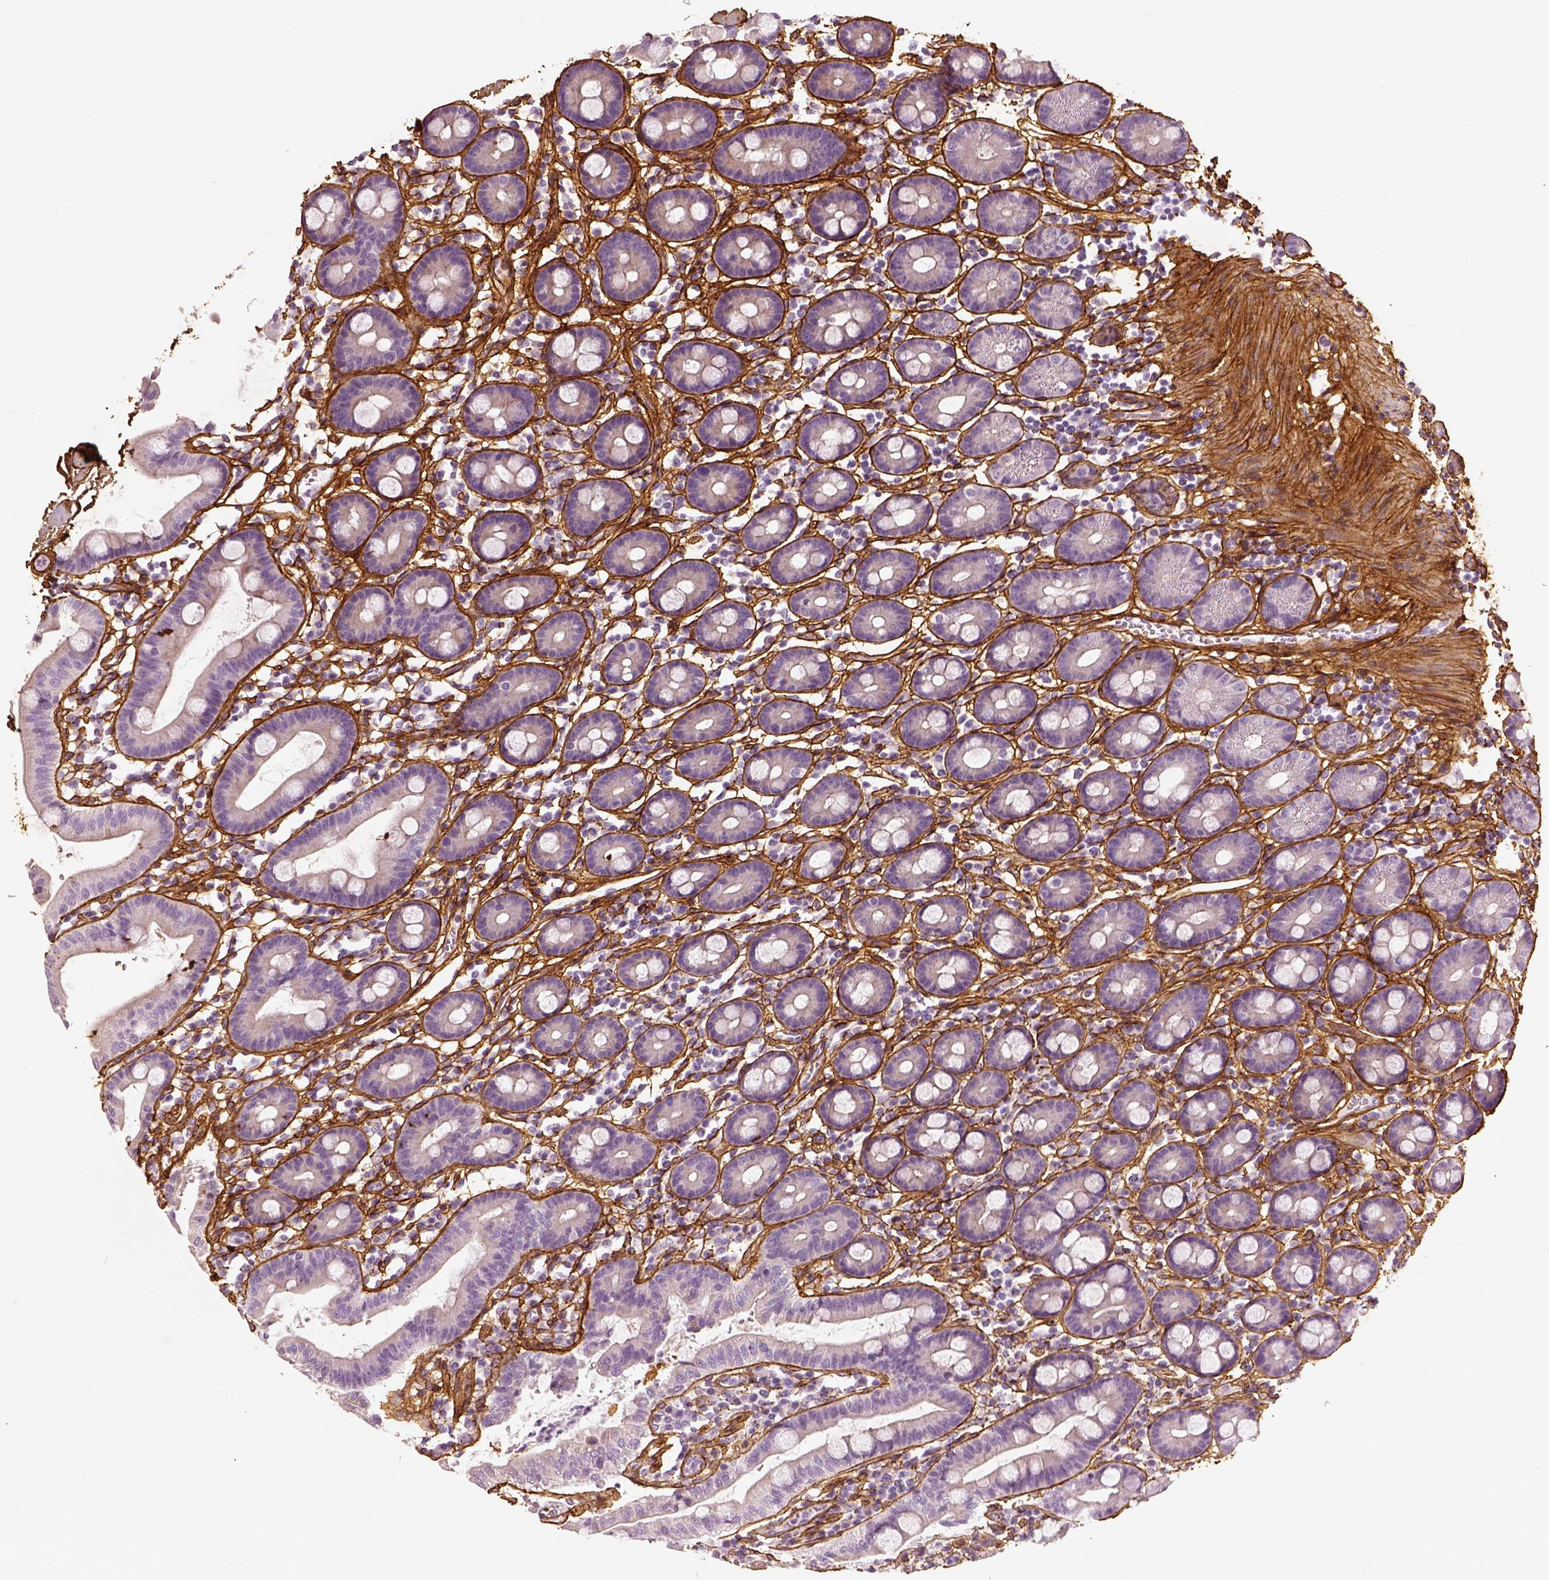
{"staining": {"intensity": "negative", "quantity": "none", "location": "none"}, "tissue": "duodenum", "cell_type": "Glandular cells", "image_type": "normal", "snomed": [{"axis": "morphology", "description": "Normal tissue, NOS"}, {"axis": "topography", "description": "Pancreas"}, {"axis": "topography", "description": "Duodenum"}], "caption": "This is a micrograph of immunohistochemistry (IHC) staining of benign duodenum, which shows no expression in glandular cells.", "gene": "COL6A2", "patient": {"sex": "male", "age": 59}}